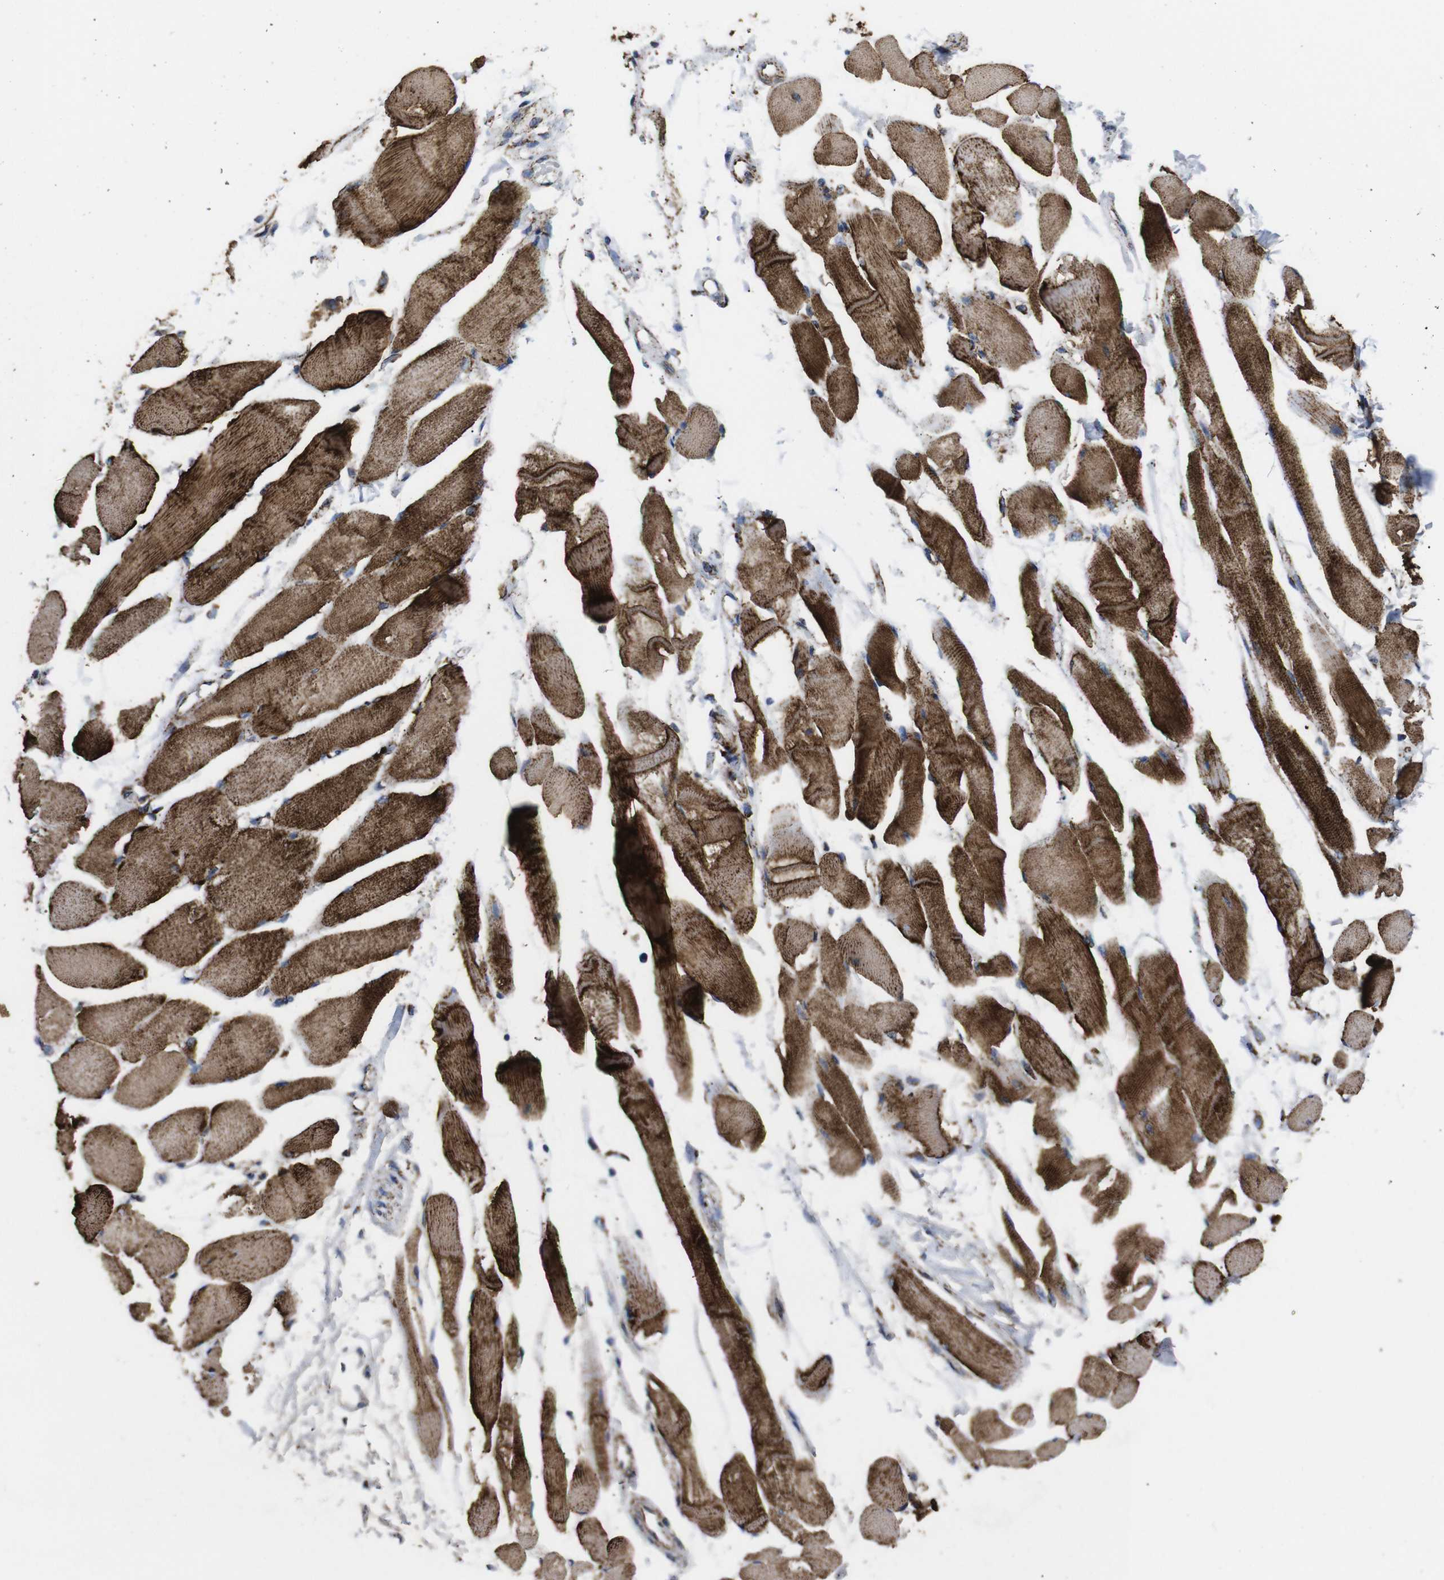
{"staining": {"intensity": "strong", "quantity": ">75%", "location": "cytoplasmic/membranous"}, "tissue": "skeletal muscle", "cell_type": "Myocytes", "image_type": "normal", "snomed": [{"axis": "morphology", "description": "Normal tissue, NOS"}, {"axis": "topography", "description": "Skeletal muscle"}, {"axis": "topography", "description": "Peripheral nerve tissue"}], "caption": "Immunohistochemical staining of unremarkable human skeletal muscle exhibits strong cytoplasmic/membranous protein staining in about >75% of myocytes.", "gene": "ATP5F1A", "patient": {"sex": "female", "age": 84}}